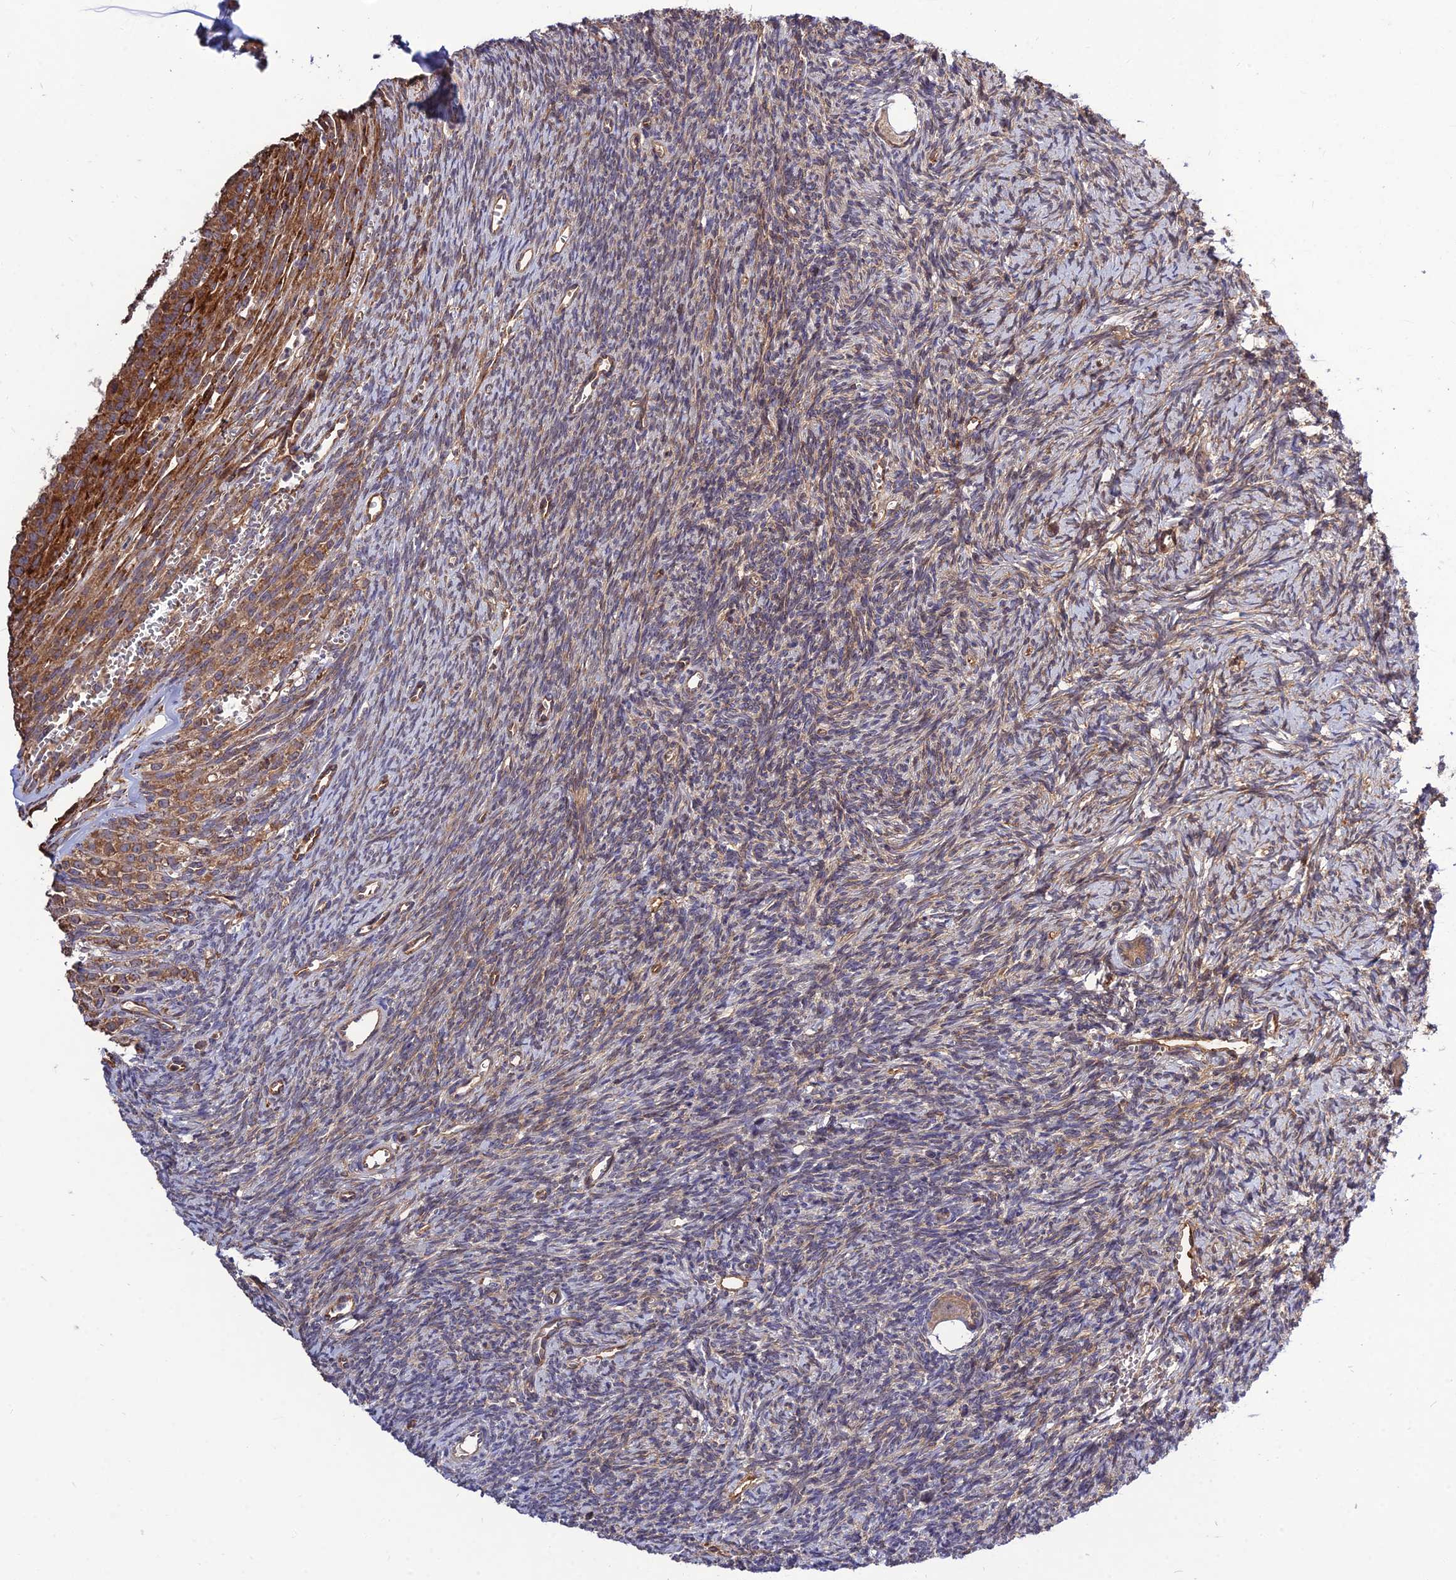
{"staining": {"intensity": "weak", "quantity": ">75%", "location": "cytoplasmic/membranous"}, "tissue": "ovary", "cell_type": "Follicle cells", "image_type": "normal", "snomed": [{"axis": "morphology", "description": "Normal tissue, NOS"}, {"axis": "topography", "description": "Ovary"}], "caption": "Ovary stained for a protein (brown) demonstrates weak cytoplasmic/membranous positive staining in about >75% of follicle cells.", "gene": "CRTAP", "patient": {"sex": "female", "age": 39}}